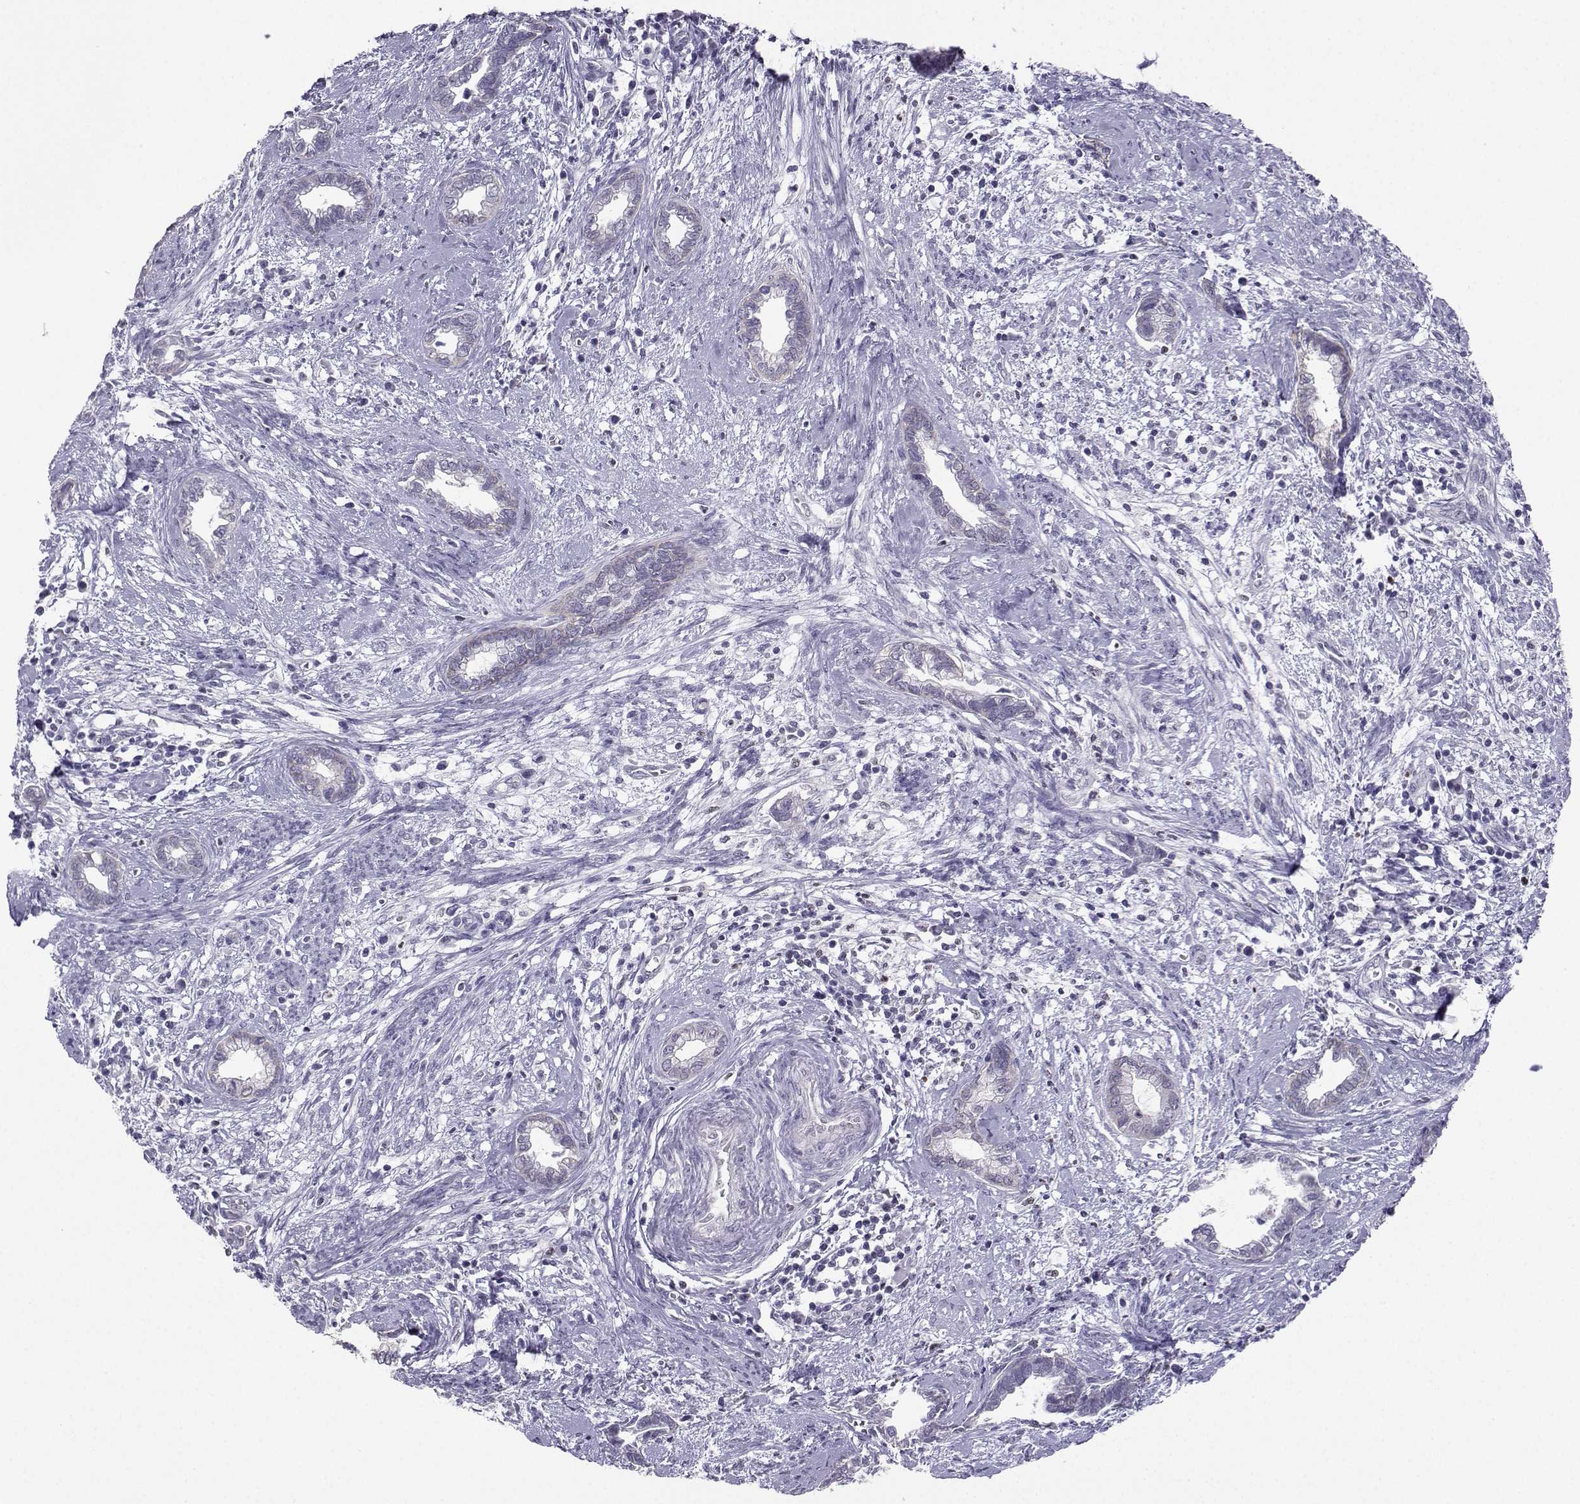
{"staining": {"intensity": "negative", "quantity": "none", "location": "none"}, "tissue": "cervical cancer", "cell_type": "Tumor cells", "image_type": "cancer", "snomed": [{"axis": "morphology", "description": "Adenocarcinoma, NOS"}, {"axis": "topography", "description": "Cervix"}], "caption": "Cervical cancer (adenocarcinoma) stained for a protein using immunohistochemistry (IHC) reveals no expression tumor cells.", "gene": "TEDC2", "patient": {"sex": "female", "age": 62}}